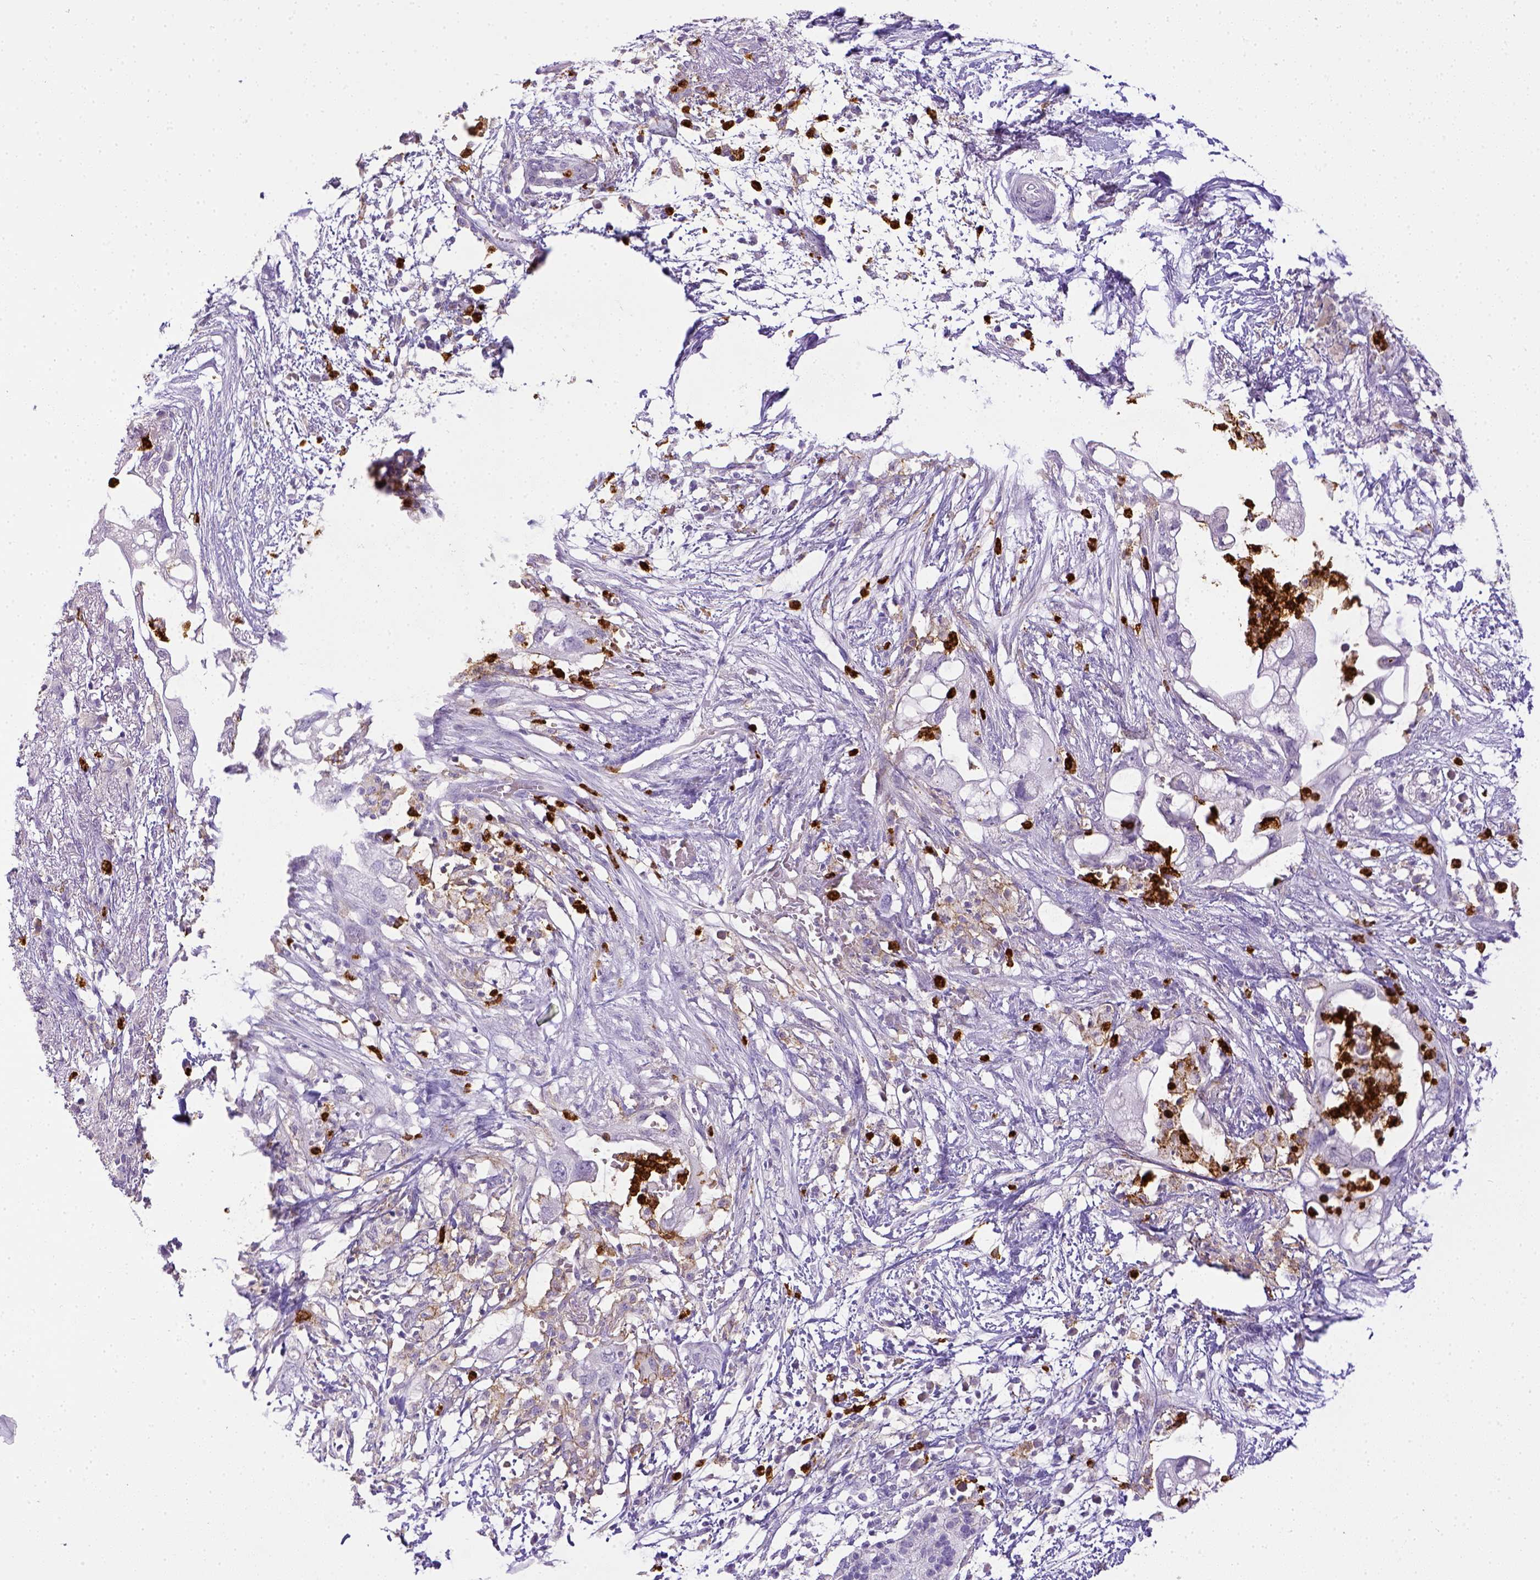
{"staining": {"intensity": "negative", "quantity": "none", "location": "none"}, "tissue": "pancreatic cancer", "cell_type": "Tumor cells", "image_type": "cancer", "snomed": [{"axis": "morphology", "description": "Adenocarcinoma, NOS"}, {"axis": "topography", "description": "Pancreas"}], "caption": "Image shows no protein positivity in tumor cells of pancreatic cancer (adenocarcinoma) tissue.", "gene": "ITGAM", "patient": {"sex": "female", "age": 72}}